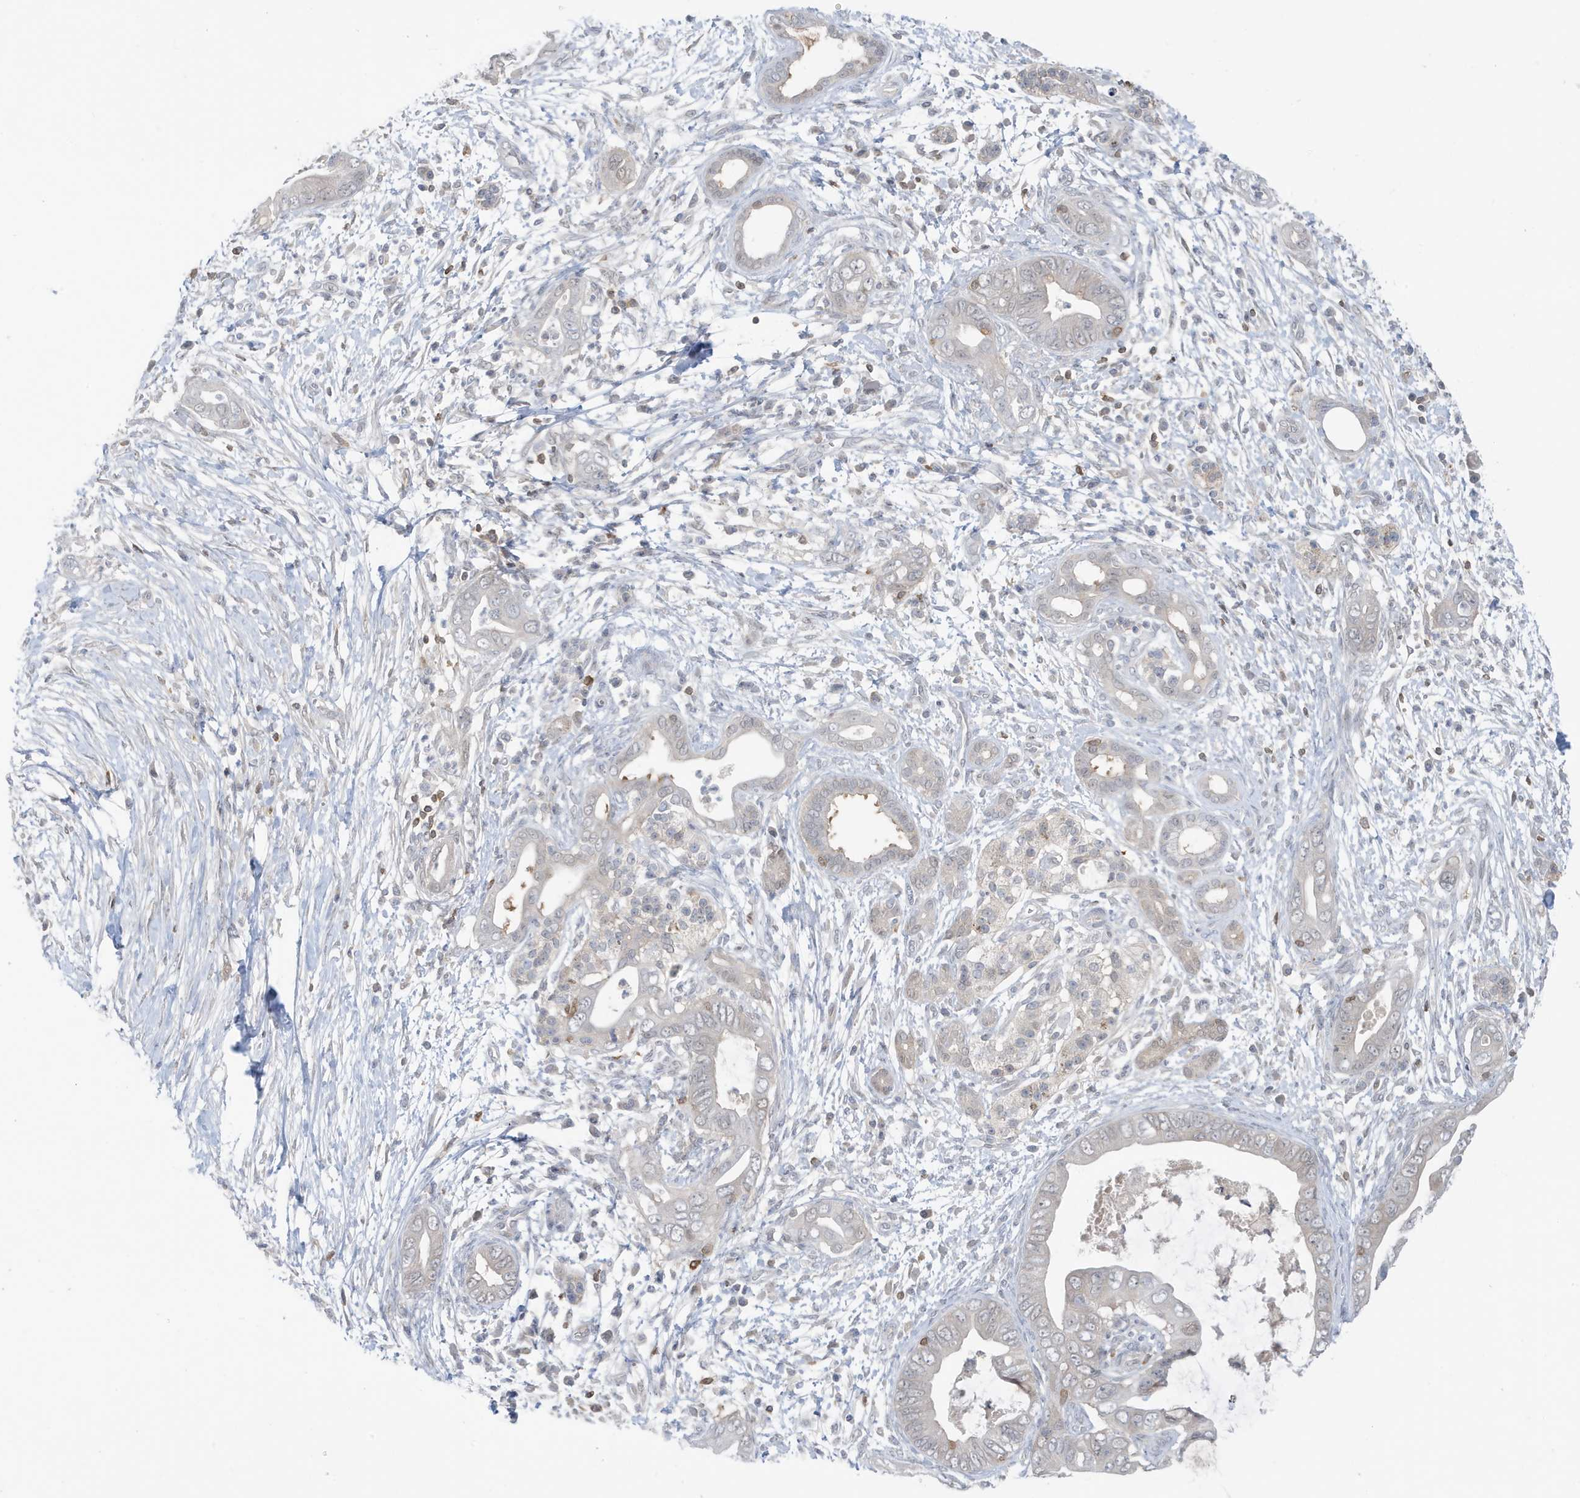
{"staining": {"intensity": "negative", "quantity": "none", "location": "none"}, "tissue": "pancreatic cancer", "cell_type": "Tumor cells", "image_type": "cancer", "snomed": [{"axis": "morphology", "description": "Adenocarcinoma, NOS"}, {"axis": "topography", "description": "Pancreas"}], "caption": "Immunohistochemistry (IHC) of pancreatic cancer (adenocarcinoma) displays no staining in tumor cells.", "gene": "OGA", "patient": {"sex": "male", "age": 75}}